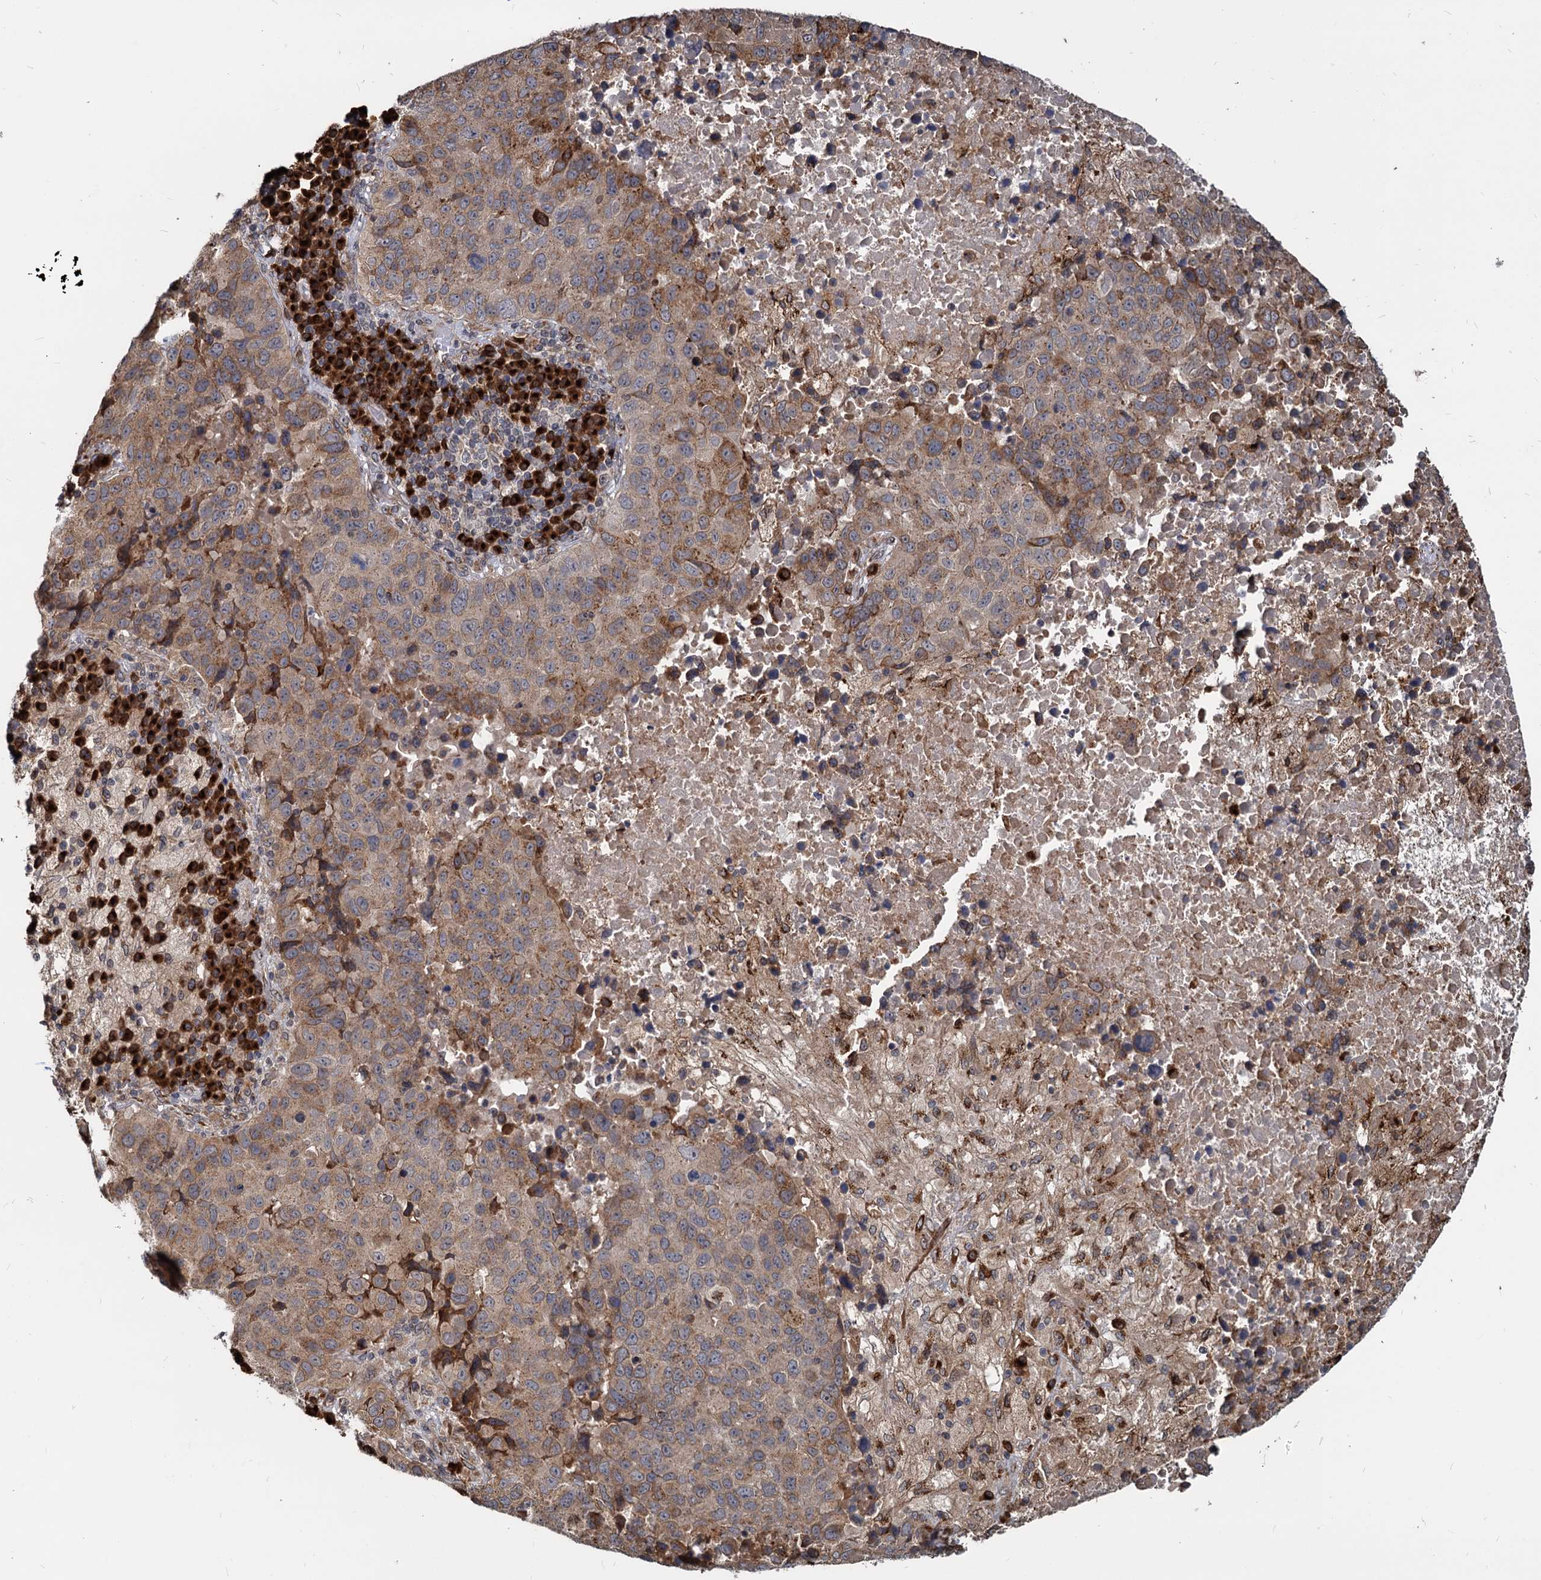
{"staining": {"intensity": "moderate", "quantity": "25%-75%", "location": "cytoplasmic/membranous"}, "tissue": "lung cancer", "cell_type": "Tumor cells", "image_type": "cancer", "snomed": [{"axis": "morphology", "description": "Squamous cell carcinoma, NOS"}, {"axis": "topography", "description": "Lung"}], "caption": "Immunohistochemical staining of human lung cancer (squamous cell carcinoma) shows moderate cytoplasmic/membranous protein expression in about 25%-75% of tumor cells. (DAB IHC with brightfield microscopy, high magnification).", "gene": "SAAL1", "patient": {"sex": "male", "age": 73}}